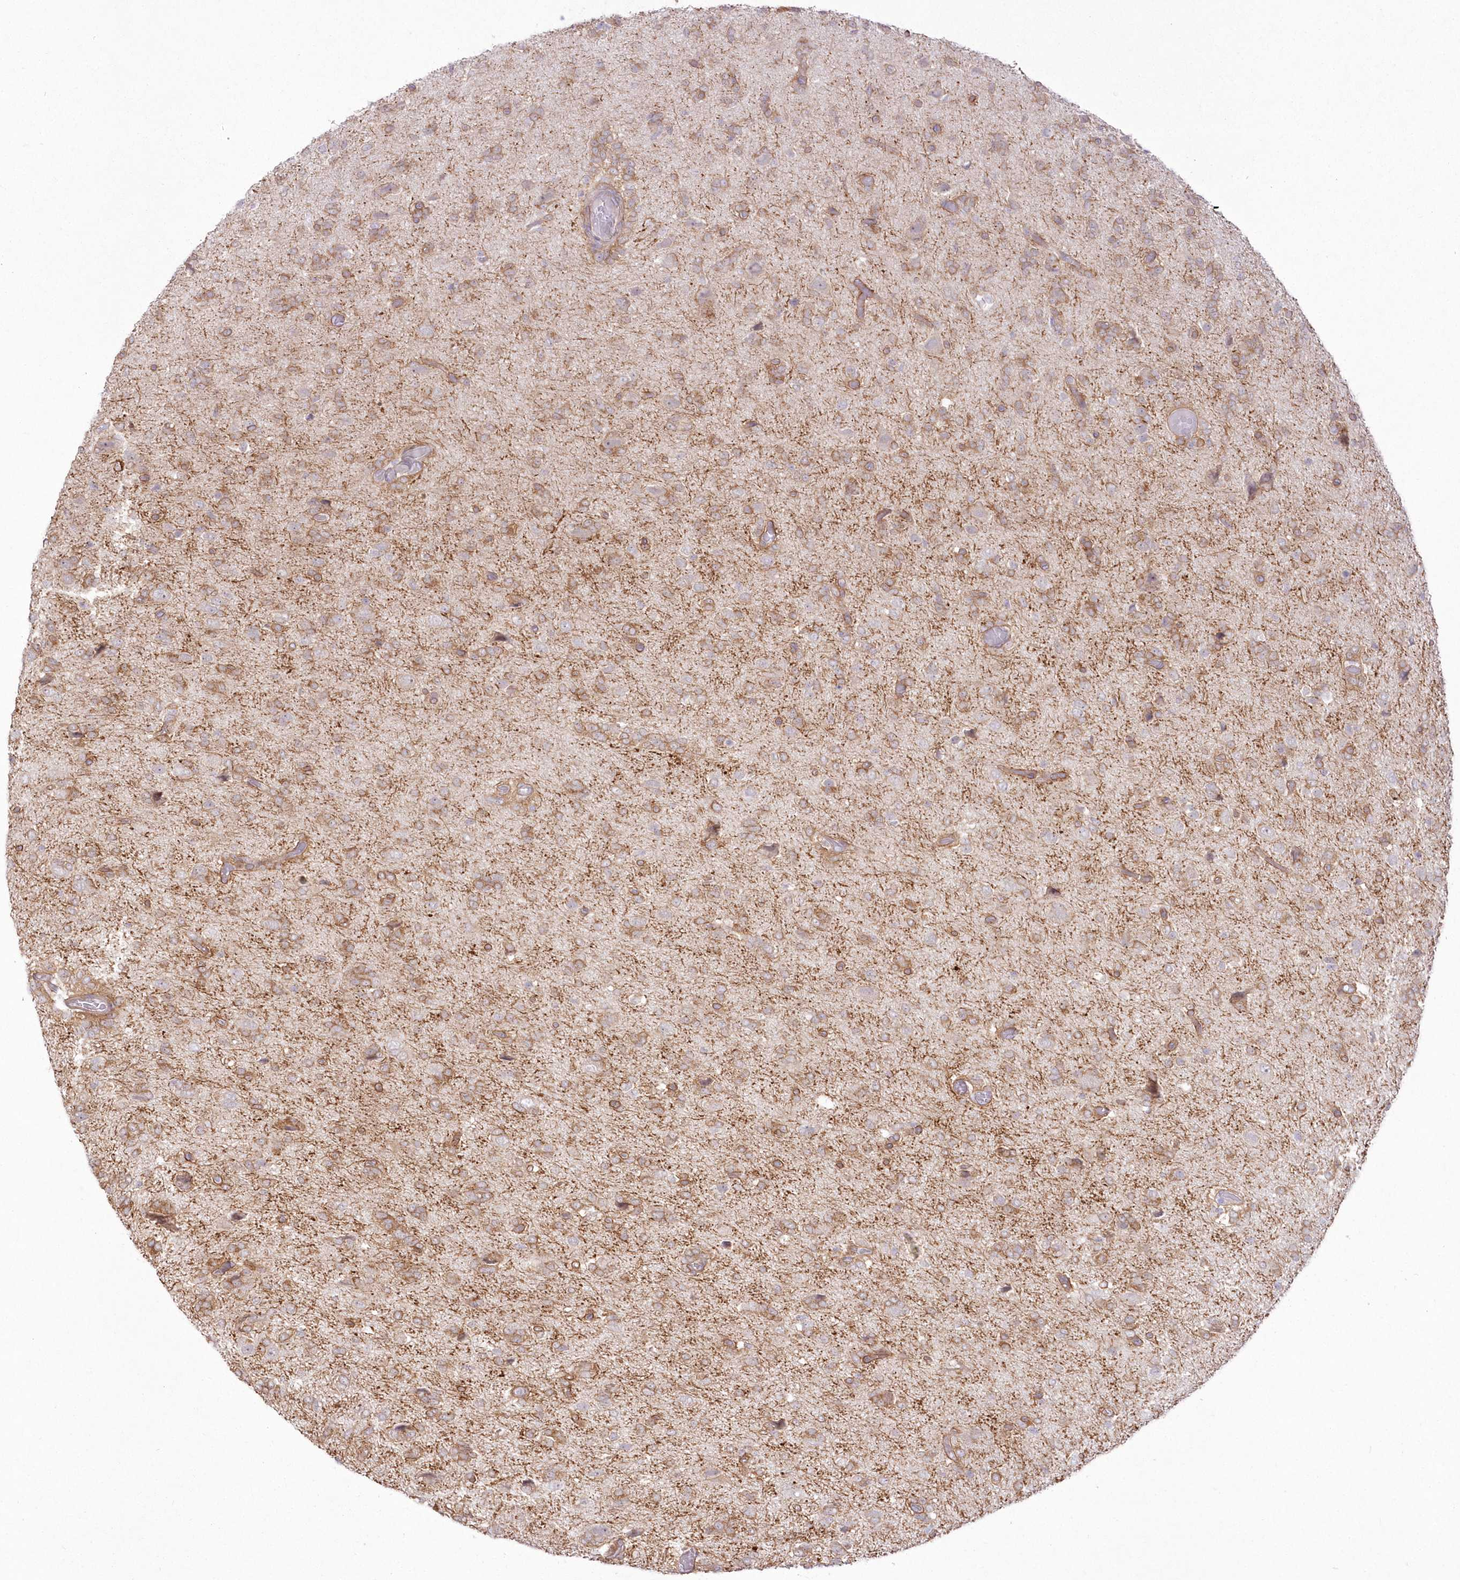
{"staining": {"intensity": "moderate", "quantity": "25%-75%", "location": "cytoplasmic/membranous"}, "tissue": "glioma", "cell_type": "Tumor cells", "image_type": "cancer", "snomed": [{"axis": "morphology", "description": "Glioma, malignant, High grade"}, {"axis": "topography", "description": "Brain"}], "caption": "Tumor cells exhibit medium levels of moderate cytoplasmic/membranous positivity in approximately 25%-75% of cells in human high-grade glioma (malignant).", "gene": "SH3PXD2B", "patient": {"sex": "female", "age": 59}}